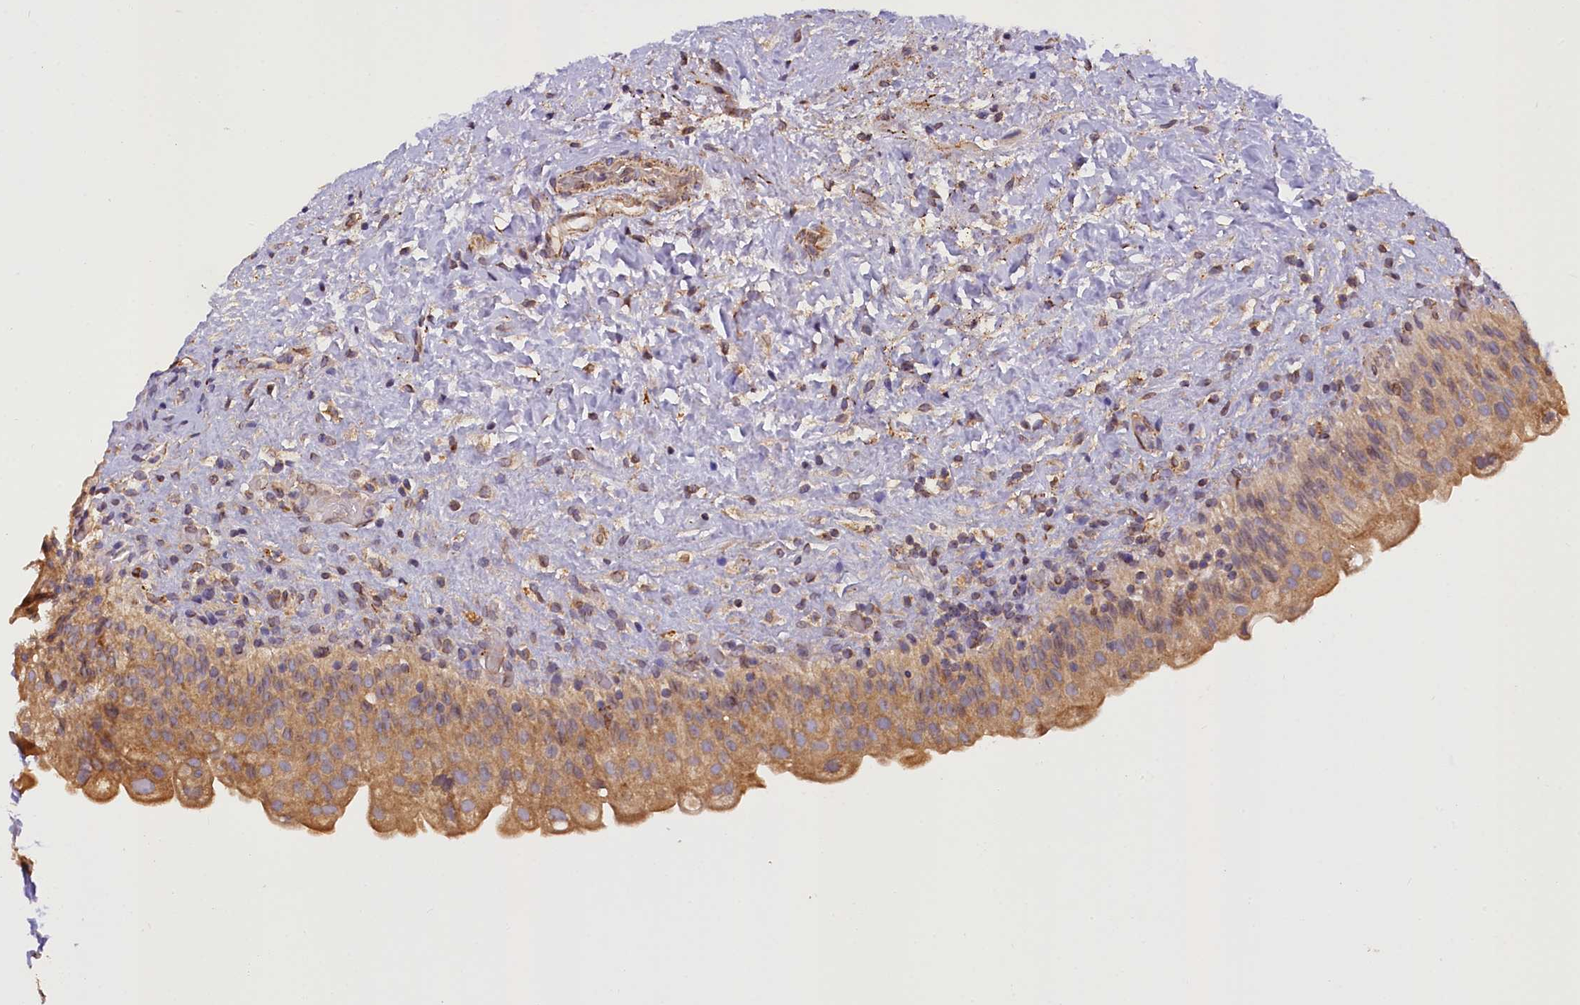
{"staining": {"intensity": "moderate", "quantity": ">75%", "location": "cytoplasmic/membranous"}, "tissue": "urinary bladder", "cell_type": "Urothelial cells", "image_type": "normal", "snomed": [{"axis": "morphology", "description": "Normal tissue, NOS"}, {"axis": "topography", "description": "Urinary bladder"}], "caption": "Moderate cytoplasmic/membranous staining is seen in about >75% of urothelial cells in benign urinary bladder.", "gene": "SUPV3L1", "patient": {"sex": "female", "age": 27}}